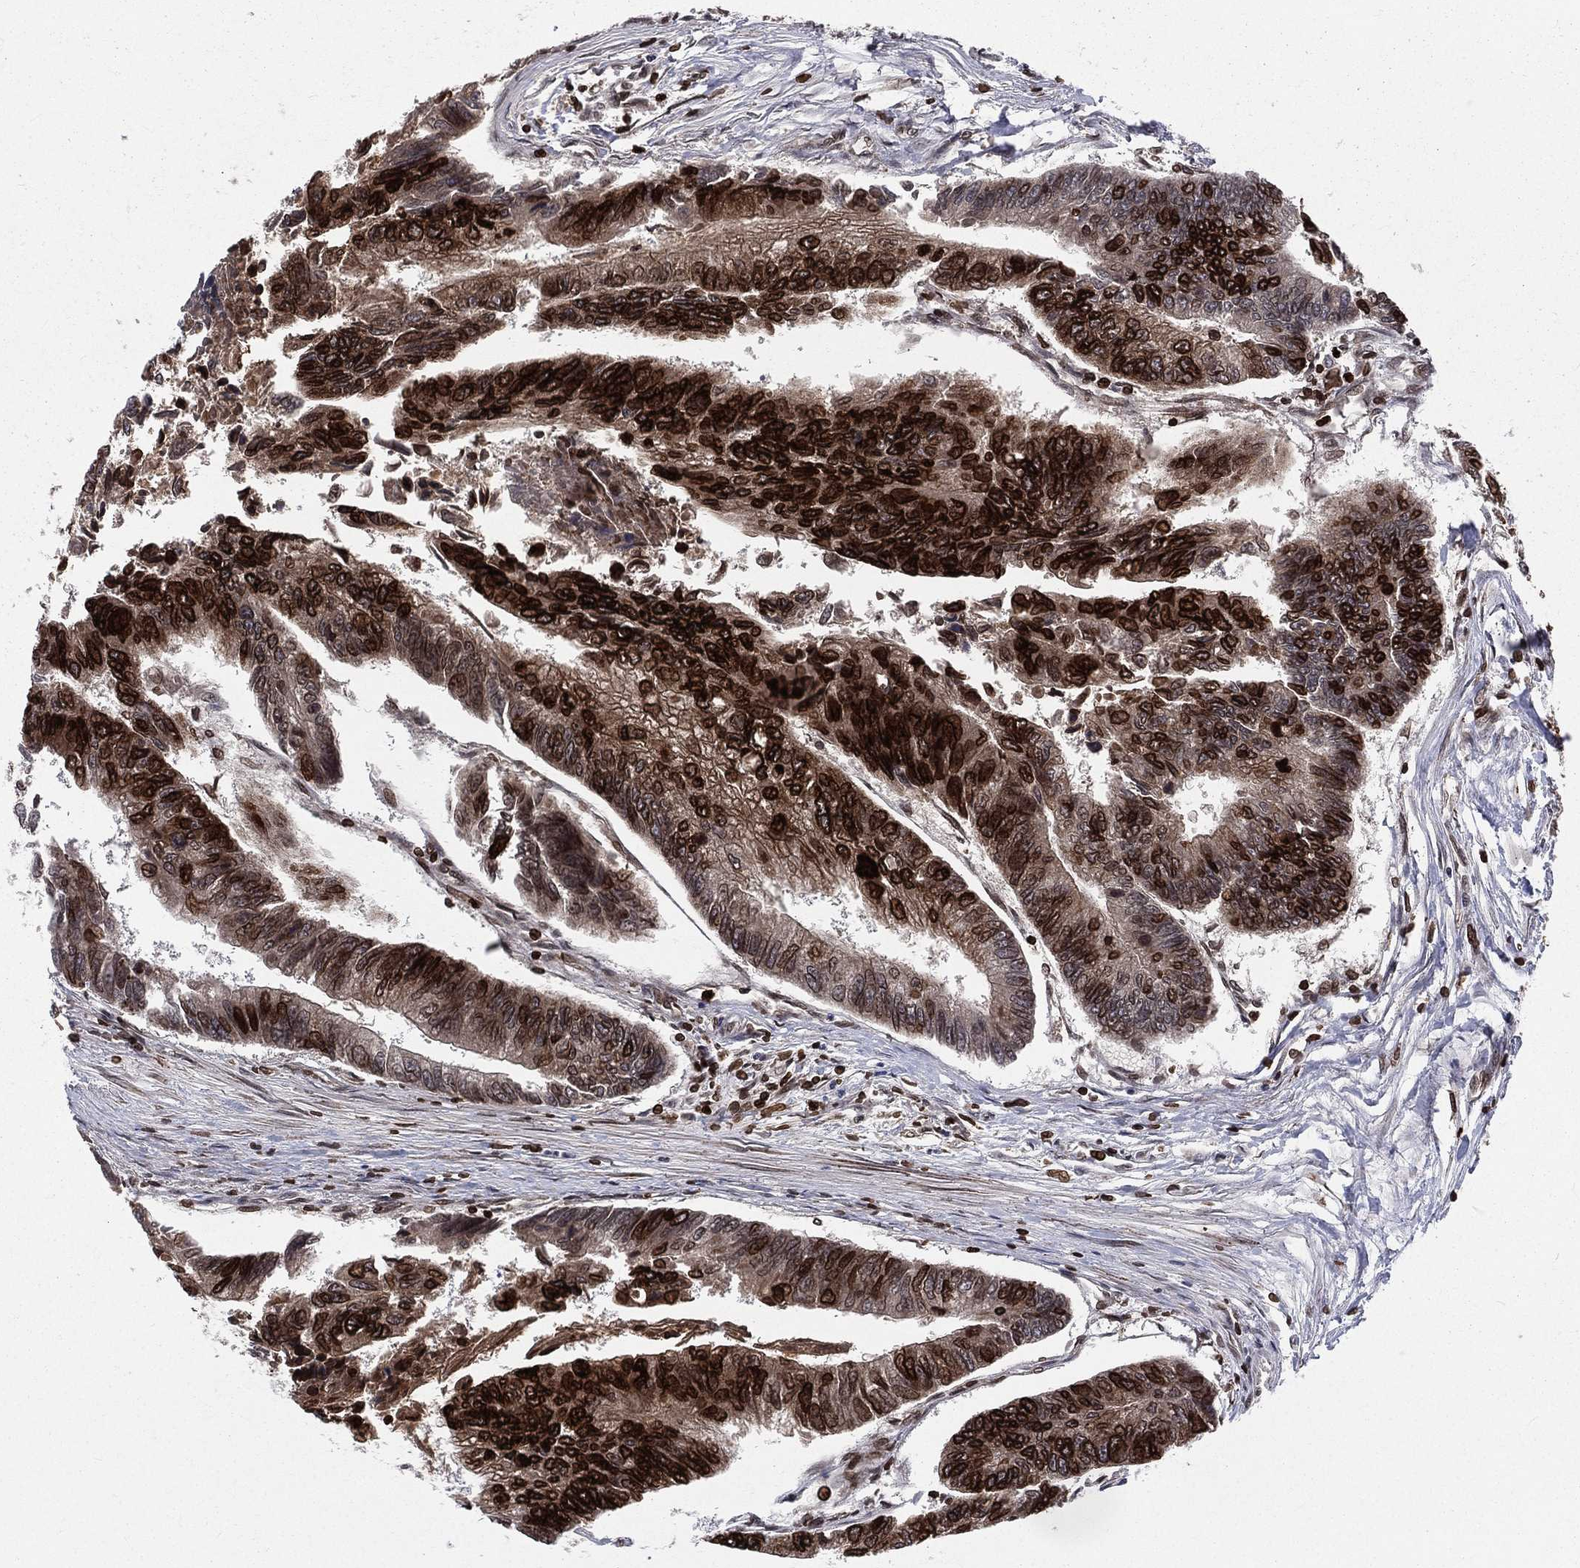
{"staining": {"intensity": "strong", "quantity": "25%-75%", "location": "cytoplasmic/membranous,nuclear"}, "tissue": "colorectal cancer", "cell_type": "Tumor cells", "image_type": "cancer", "snomed": [{"axis": "morphology", "description": "Adenocarcinoma, NOS"}, {"axis": "topography", "description": "Colon"}], "caption": "Immunohistochemical staining of human adenocarcinoma (colorectal) demonstrates strong cytoplasmic/membranous and nuclear protein expression in about 25%-75% of tumor cells.", "gene": "LBR", "patient": {"sex": "female", "age": 65}}